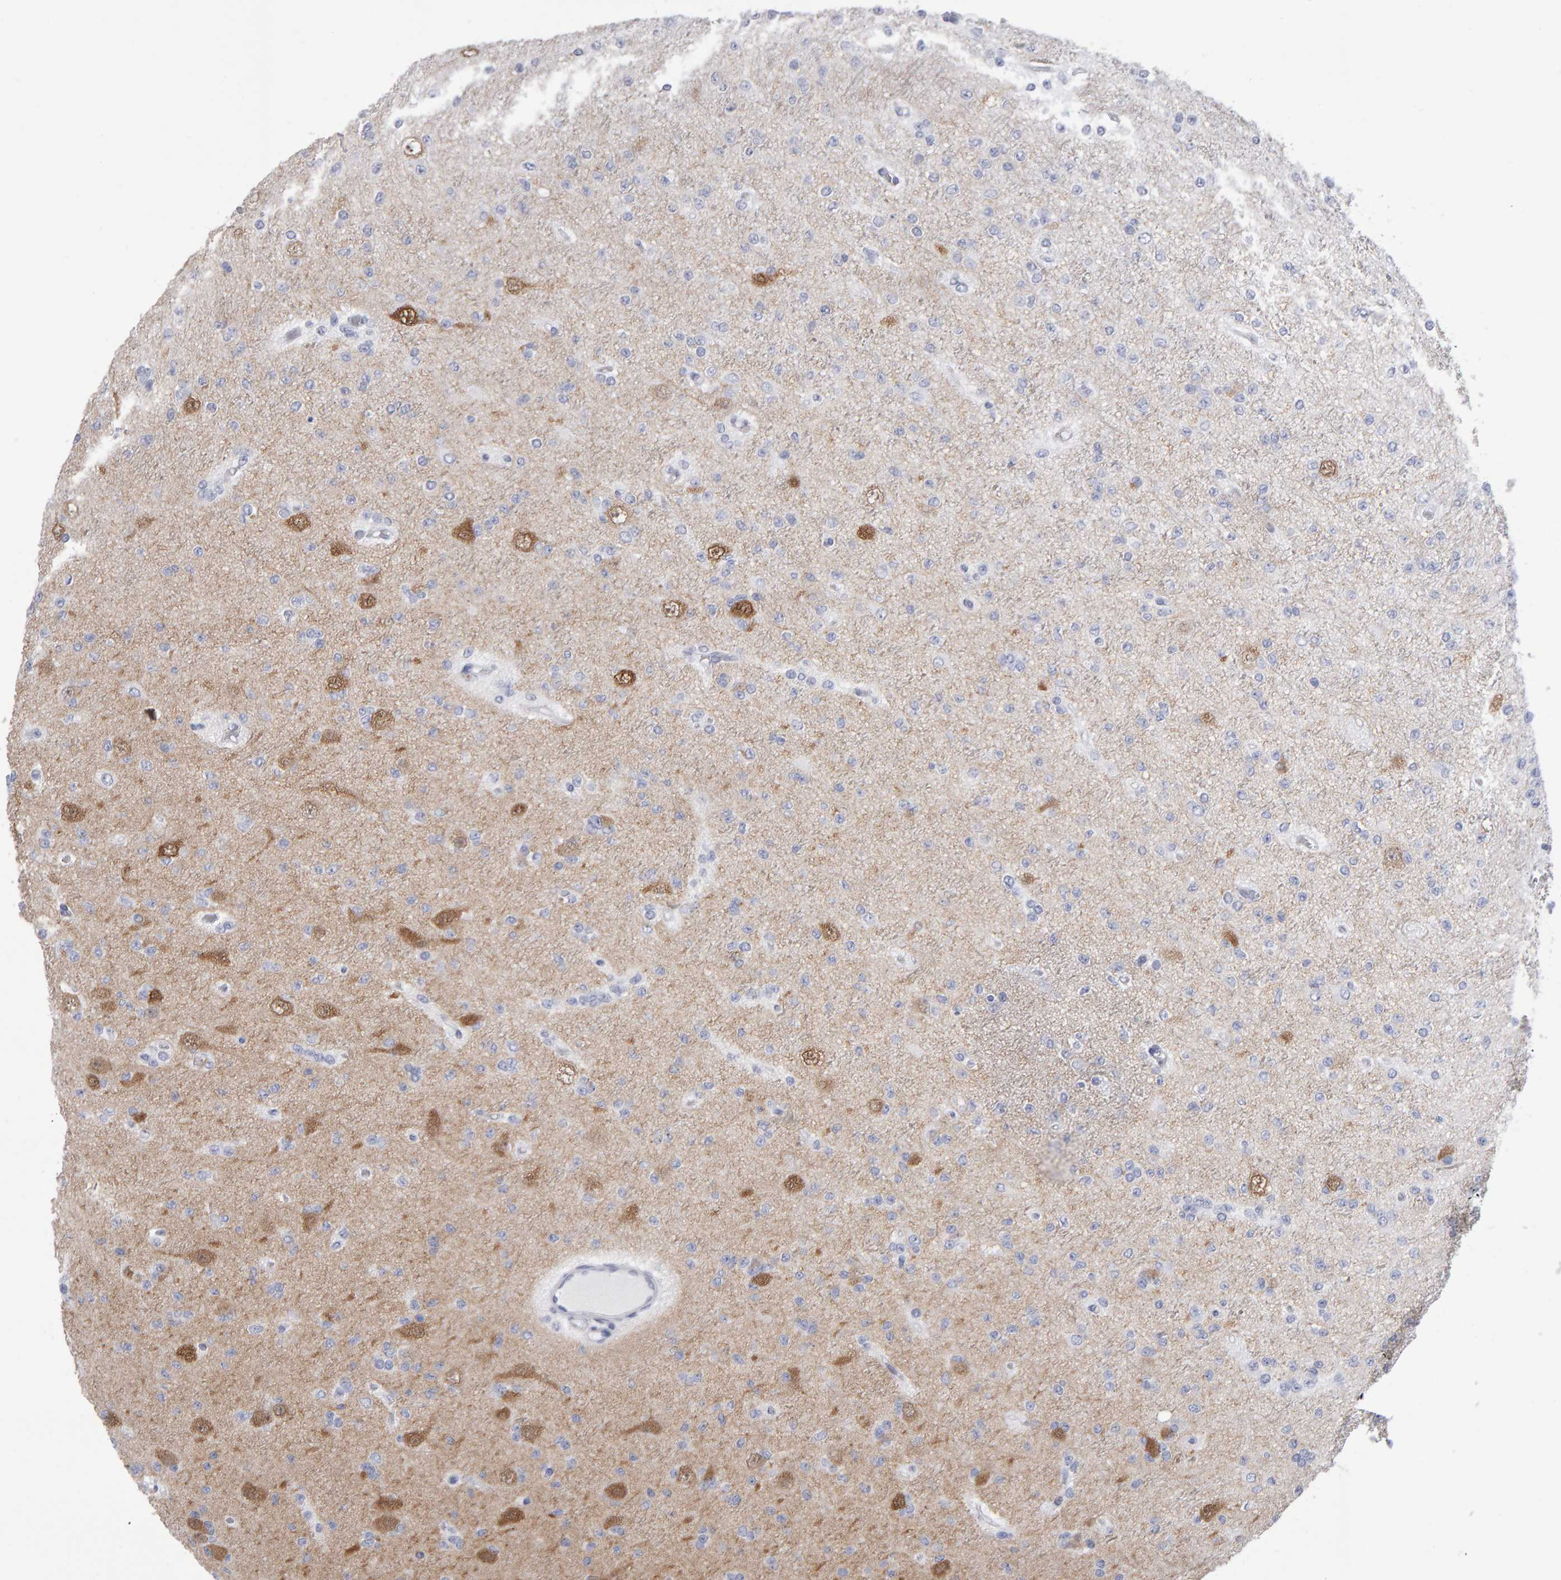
{"staining": {"intensity": "negative", "quantity": "none", "location": "none"}, "tissue": "glioma", "cell_type": "Tumor cells", "image_type": "cancer", "snomed": [{"axis": "morphology", "description": "Glioma, malignant, Low grade"}, {"axis": "topography", "description": "Brain"}], "caption": "DAB (3,3'-diaminobenzidine) immunohistochemical staining of malignant low-grade glioma demonstrates no significant expression in tumor cells.", "gene": "NCDN", "patient": {"sex": "female", "age": 22}}